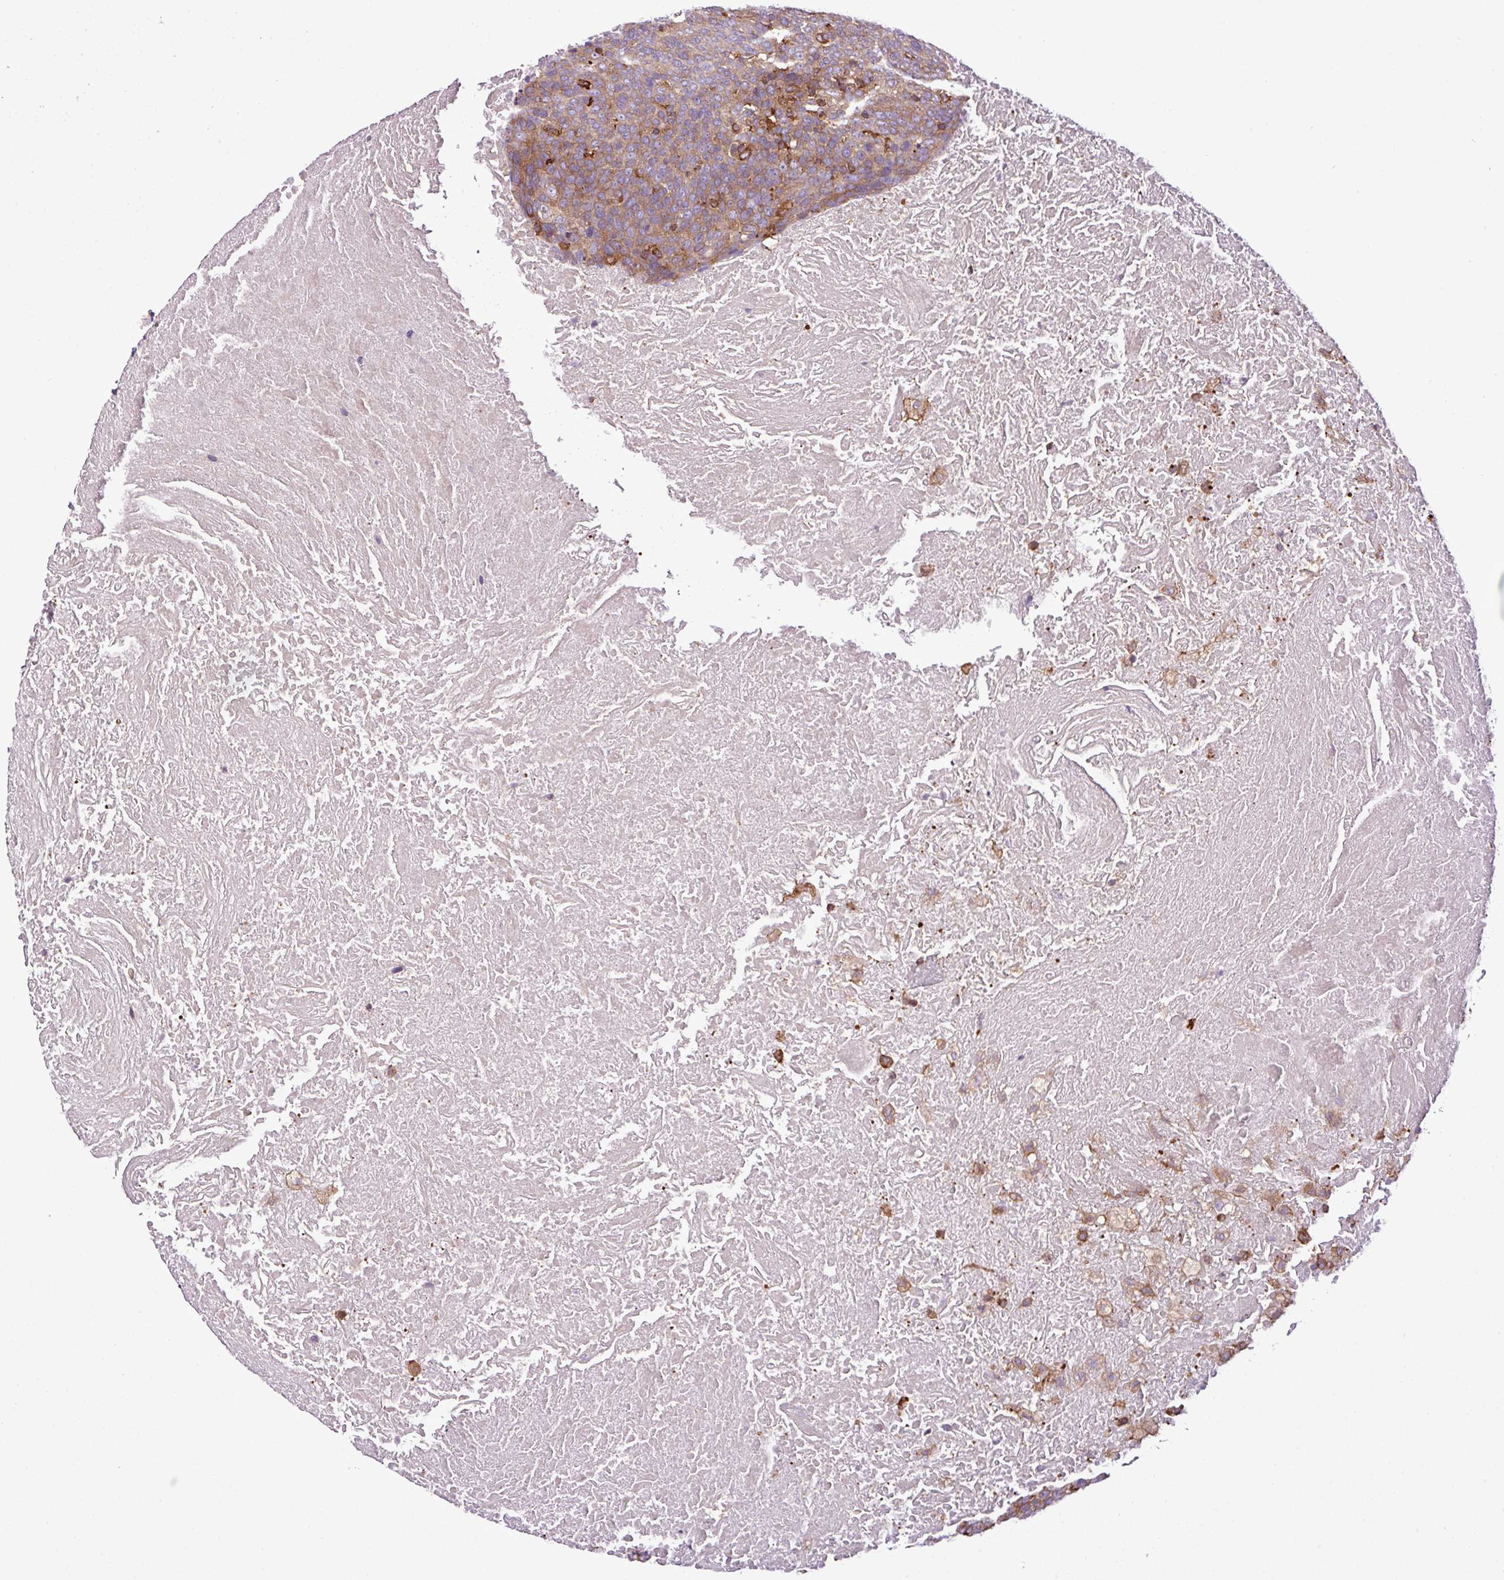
{"staining": {"intensity": "moderate", "quantity": ">75%", "location": "cytoplasmic/membranous"}, "tissue": "head and neck cancer", "cell_type": "Tumor cells", "image_type": "cancer", "snomed": [{"axis": "morphology", "description": "Squamous cell carcinoma, NOS"}, {"axis": "morphology", "description": "Squamous cell carcinoma, metastatic, NOS"}, {"axis": "topography", "description": "Lymph node"}, {"axis": "topography", "description": "Head-Neck"}], "caption": "Moderate cytoplasmic/membranous staining is present in about >75% of tumor cells in head and neck cancer (metastatic squamous cell carcinoma).", "gene": "PGAP6", "patient": {"sex": "male", "age": 62}}